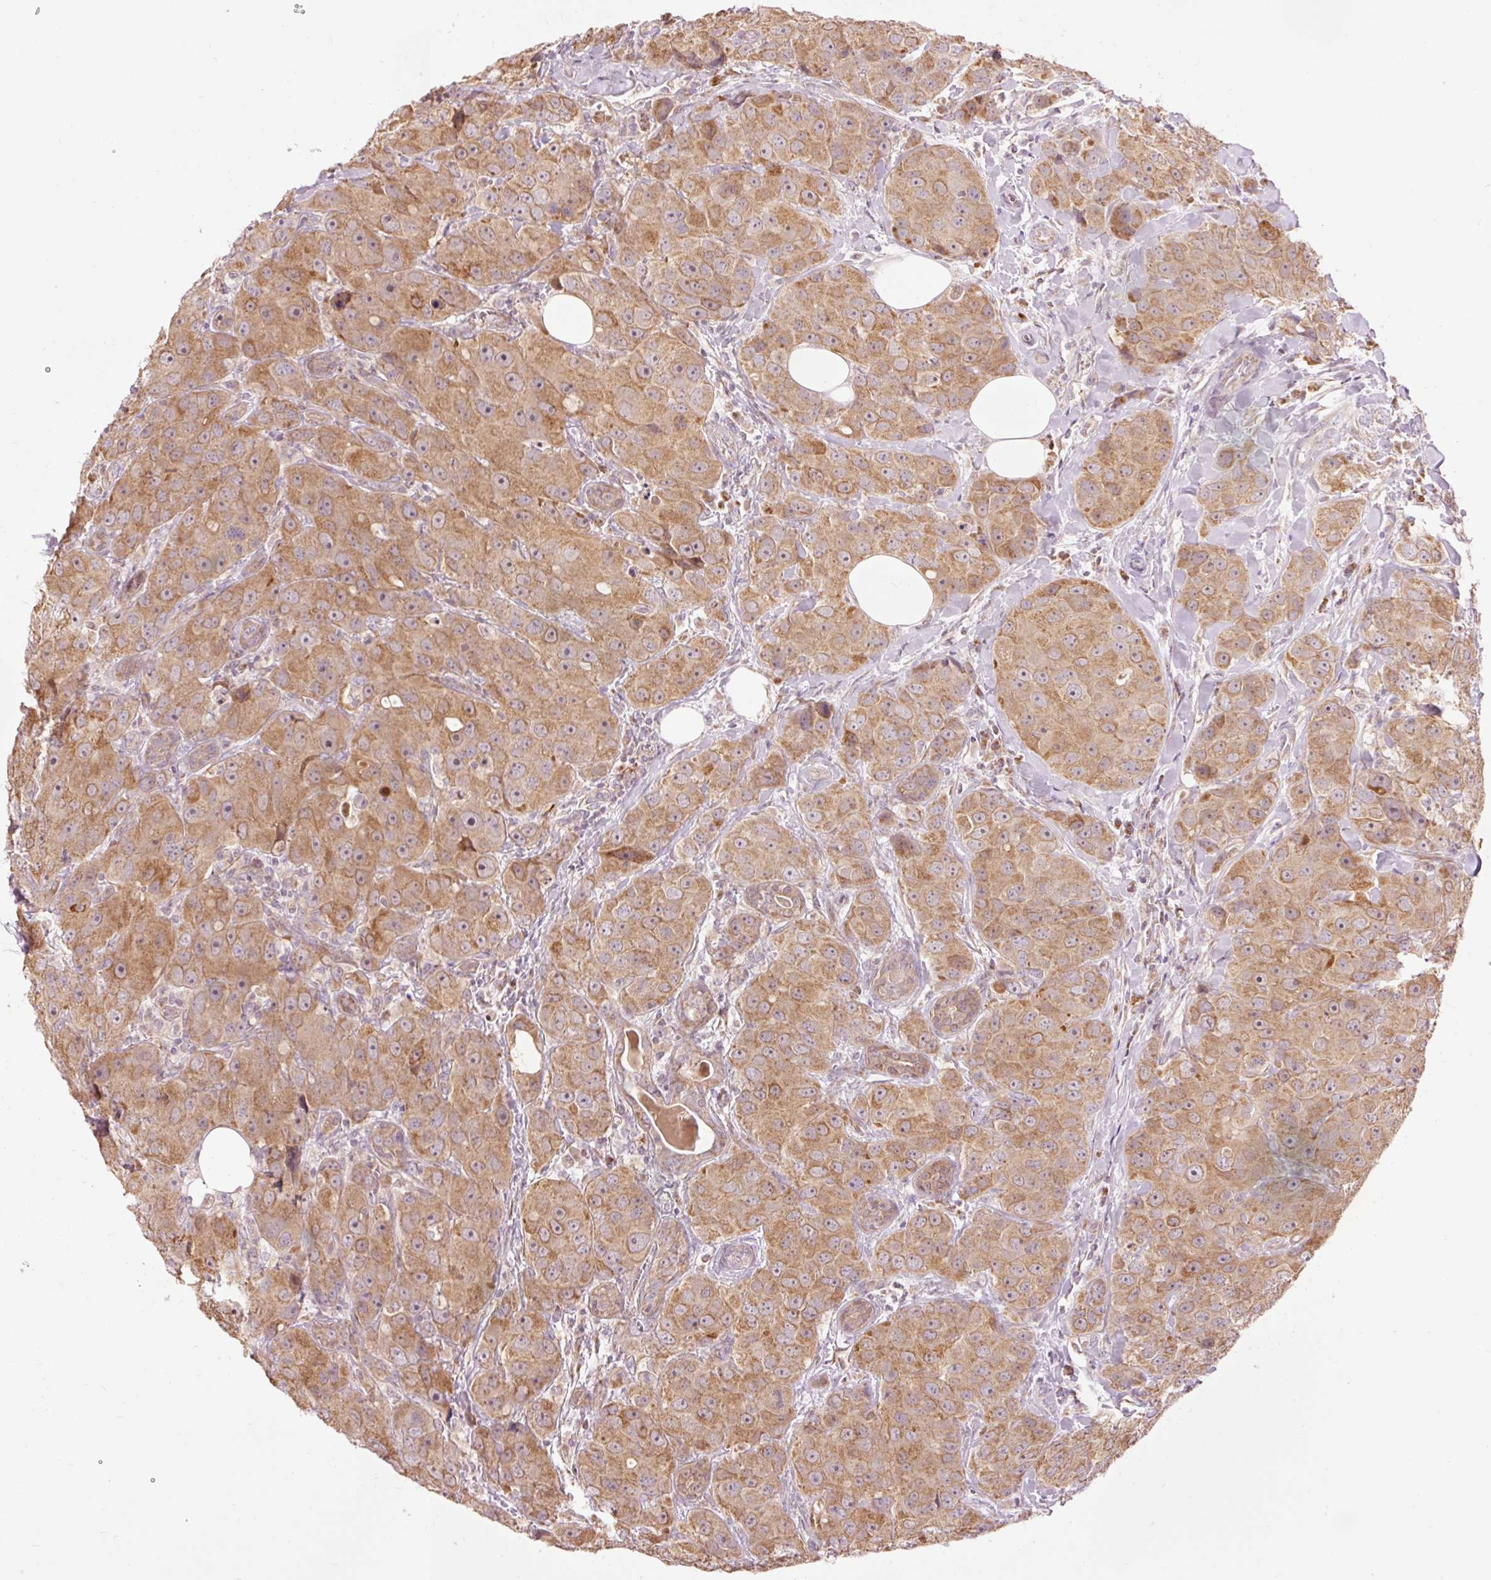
{"staining": {"intensity": "moderate", "quantity": ">75%", "location": "cytoplasmic/membranous"}, "tissue": "breast cancer", "cell_type": "Tumor cells", "image_type": "cancer", "snomed": [{"axis": "morphology", "description": "Duct carcinoma"}, {"axis": "topography", "description": "Breast"}], "caption": "Breast cancer stained with a brown dye shows moderate cytoplasmic/membranous positive positivity in about >75% of tumor cells.", "gene": "PRDX5", "patient": {"sex": "female", "age": 43}}